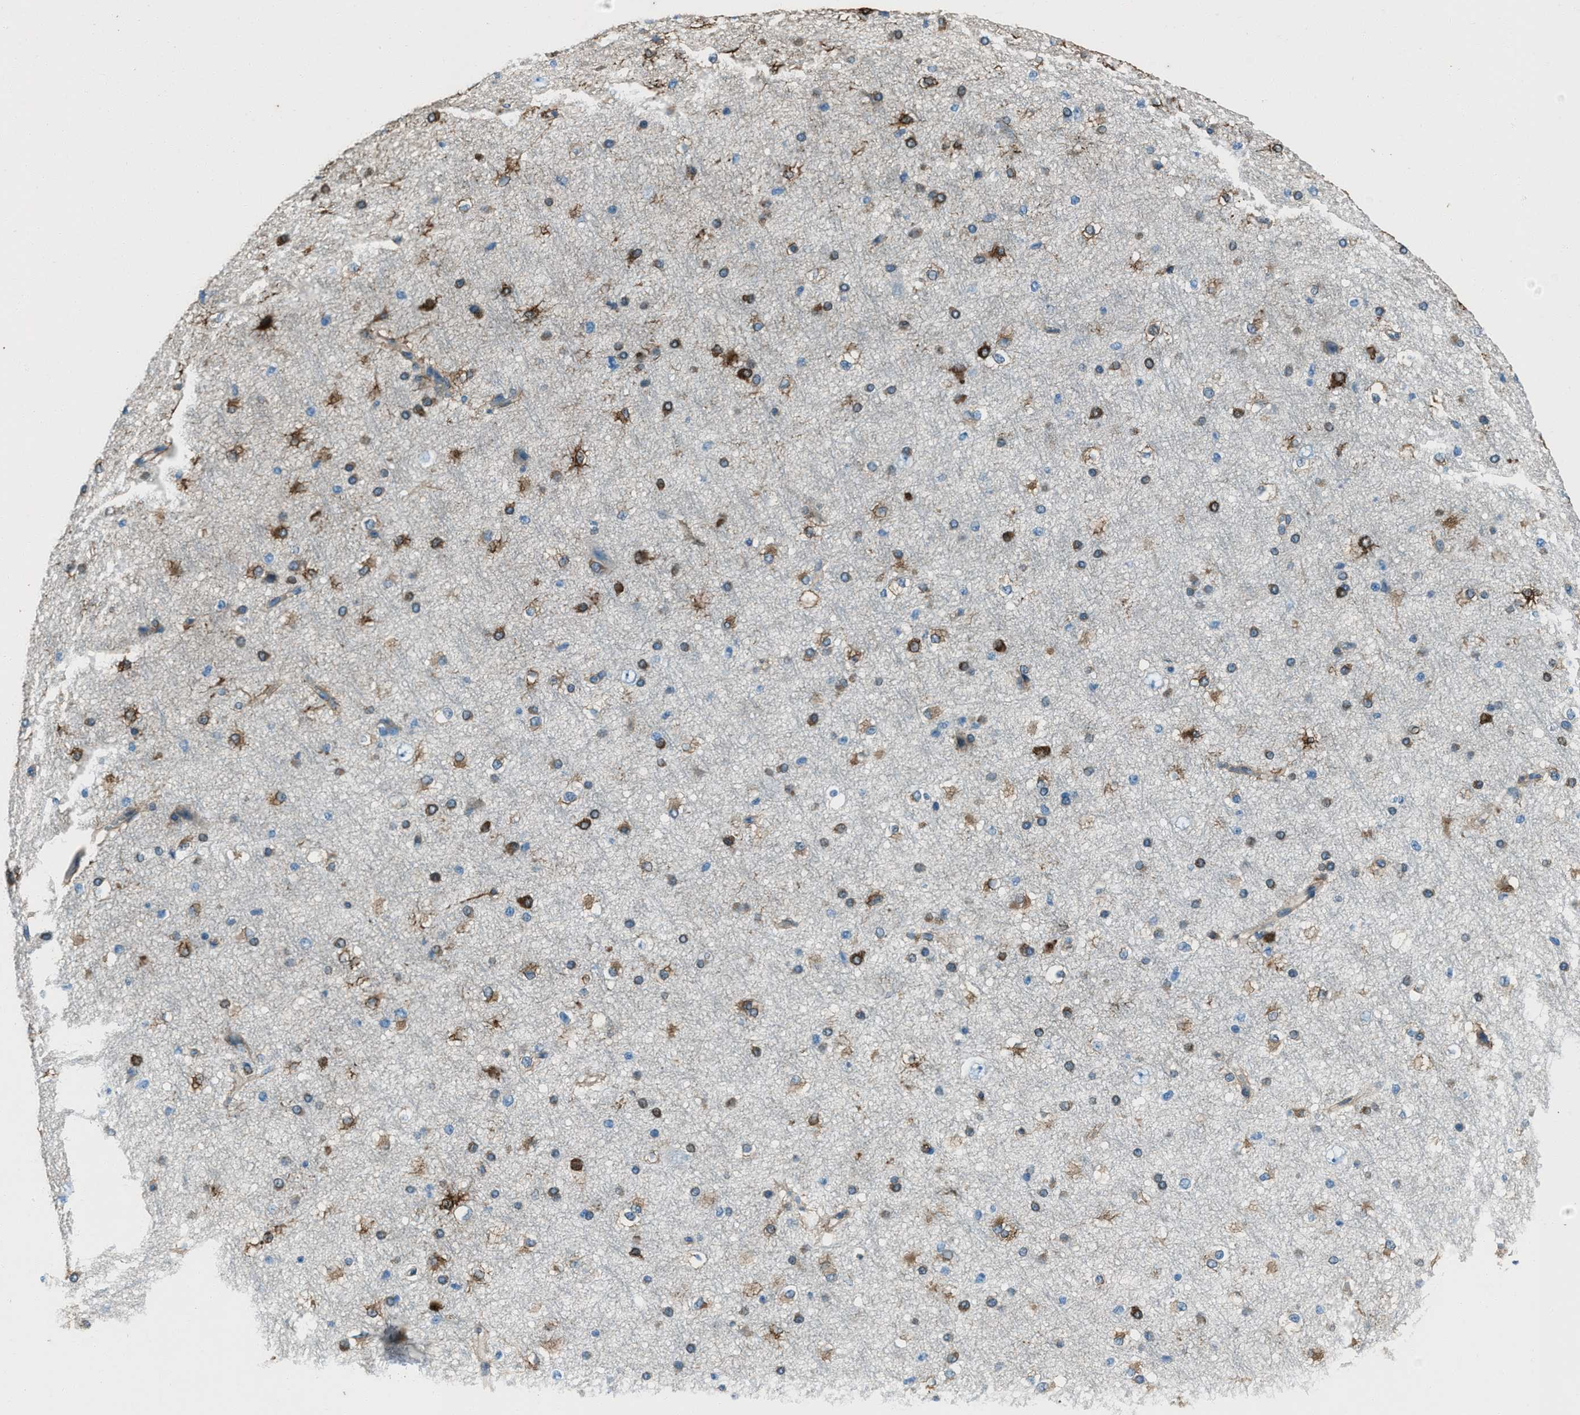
{"staining": {"intensity": "strong", "quantity": ">75%", "location": "cytoplasmic/membranous"}, "tissue": "cerebral cortex", "cell_type": "Endothelial cells", "image_type": "normal", "snomed": [{"axis": "morphology", "description": "Normal tissue, NOS"}, {"axis": "morphology", "description": "Developmental malformation"}, {"axis": "topography", "description": "Cerebral cortex"}], "caption": "Immunohistochemistry of normal human cerebral cortex exhibits high levels of strong cytoplasmic/membranous positivity in about >75% of endothelial cells. Using DAB (brown) and hematoxylin (blue) stains, captured at high magnification using brightfield microscopy.", "gene": "SVIL", "patient": {"sex": "female", "age": 30}}